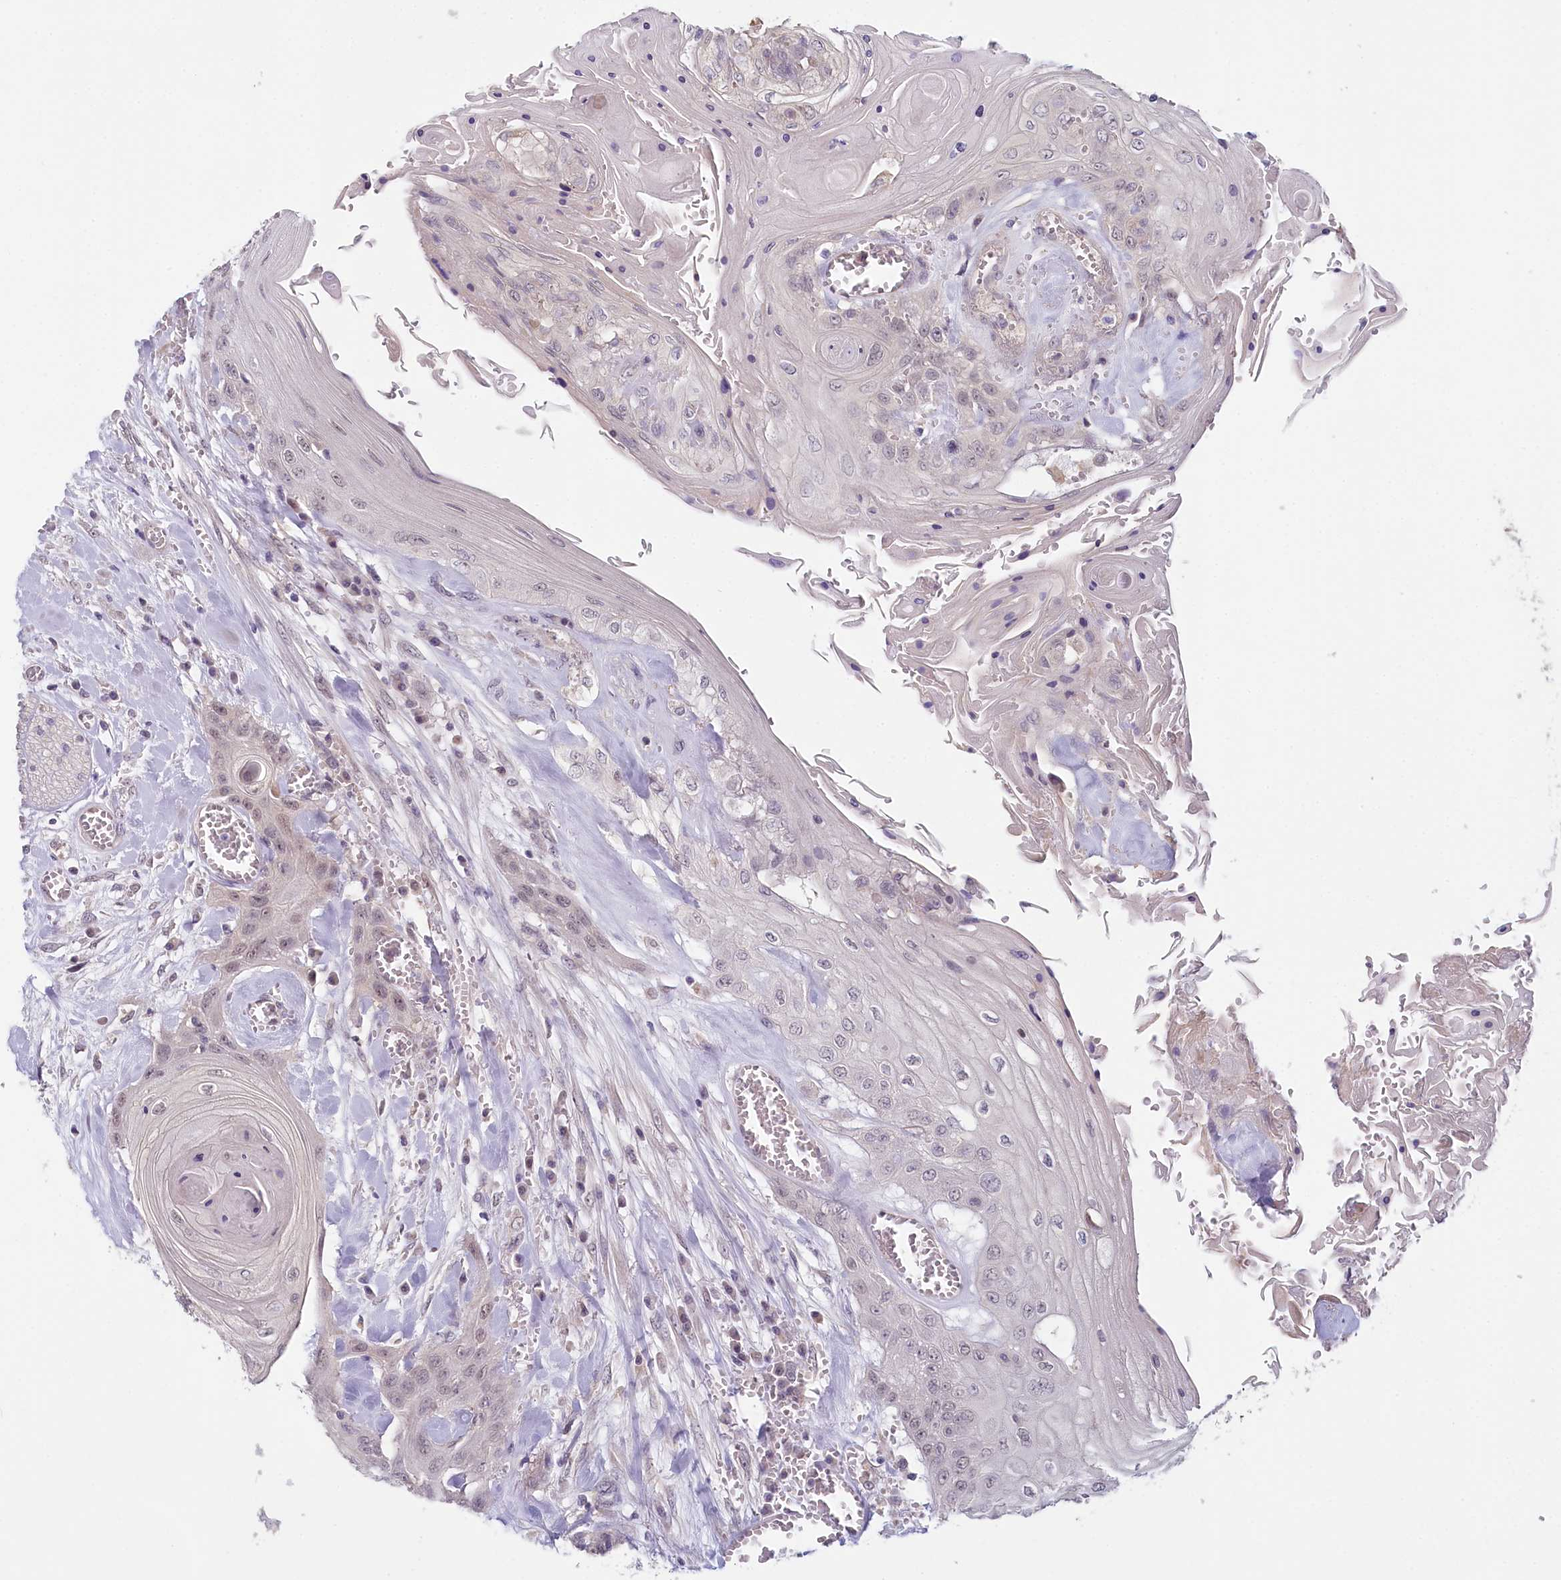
{"staining": {"intensity": "weak", "quantity": "<25%", "location": "nuclear"}, "tissue": "head and neck cancer", "cell_type": "Tumor cells", "image_type": "cancer", "snomed": [{"axis": "morphology", "description": "Squamous cell carcinoma, NOS"}, {"axis": "topography", "description": "Head-Neck"}], "caption": "Human squamous cell carcinoma (head and neck) stained for a protein using immunohistochemistry (IHC) exhibits no staining in tumor cells.", "gene": "AMTN", "patient": {"sex": "female", "age": 43}}